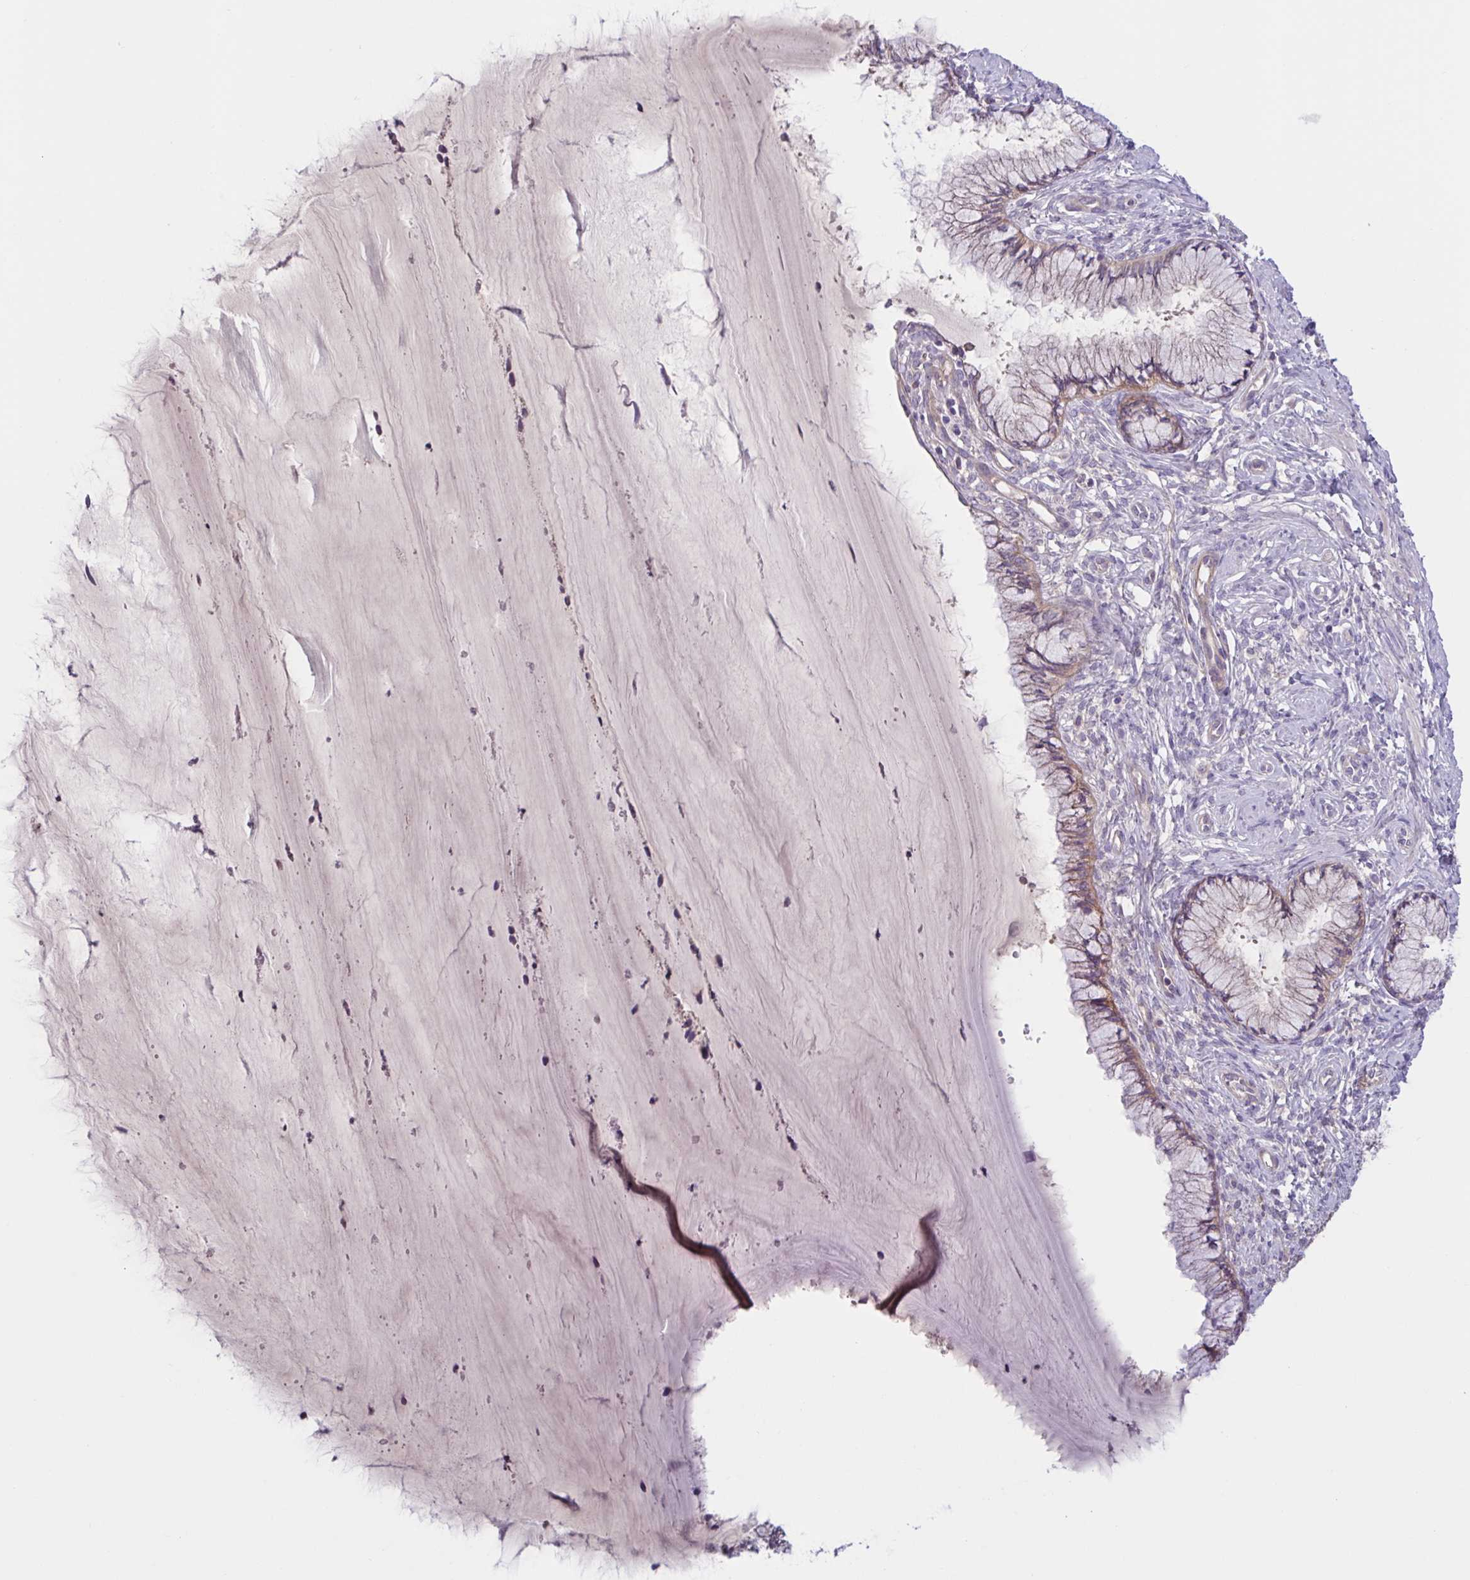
{"staining": {"intensity": "moderate", "quantity": ">75%", "location": "cytoplasmic/membranous"}, "tissue": "cervix", "cell_type": "Glandular cells", "image_type": "normal", "snomed": [{"axis": "morphology", "description": "Normal tissue, NOS"}, {"axis": "topography", "description": "Cervix"}], "caption": "Immunohistochemical staining of benign human cervix shows >75% levels of moderate cytoplasmic/membranous protein positivity in approximately >75% of glandular cells.", "gene": "TTC7B", "patient": {"sex": "female", "age": 37}}